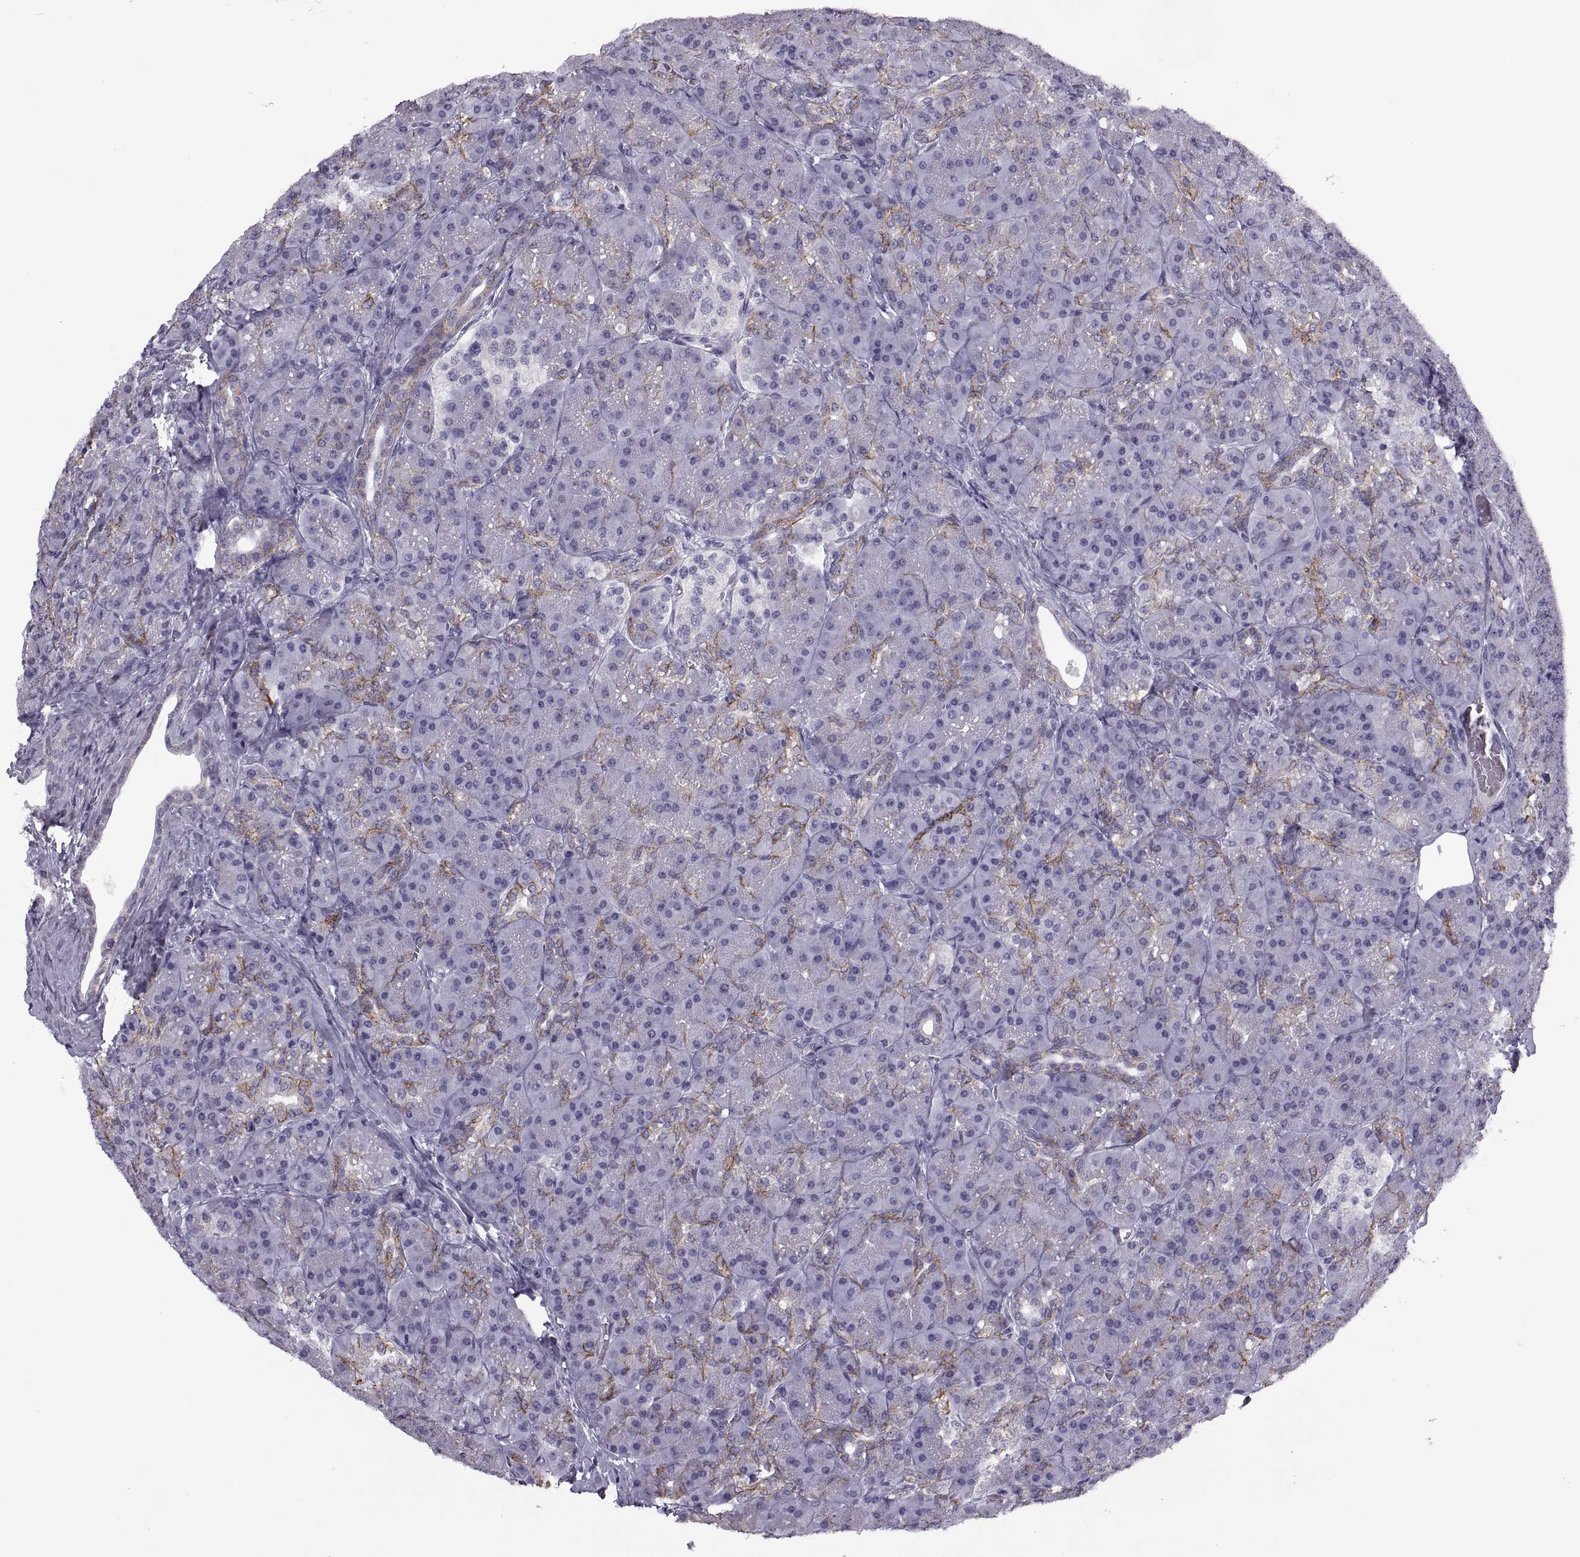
{"staining": {"intensity": "moderate", "quantity": "<25%", "location": "cytoplasmic/membranous"}, "tissue": "pancreas", "cell_type": "Exocrine glandular cells", "image_type": "normal", "snomed": [{"axis": "morphology", "description": "Normal tissue, NOS"}, {"axis": "topography", "description": "Pancreas"}], "caption": "Immunohistochemical staining of normal human pancreas demonstrates <25% levels of moderate cytoplasmic/membranous protein expression in about <25% of exocrine glandular cells.", "gene": "TBC1D3B", "patient": {"sex": "male", "age": 57}}